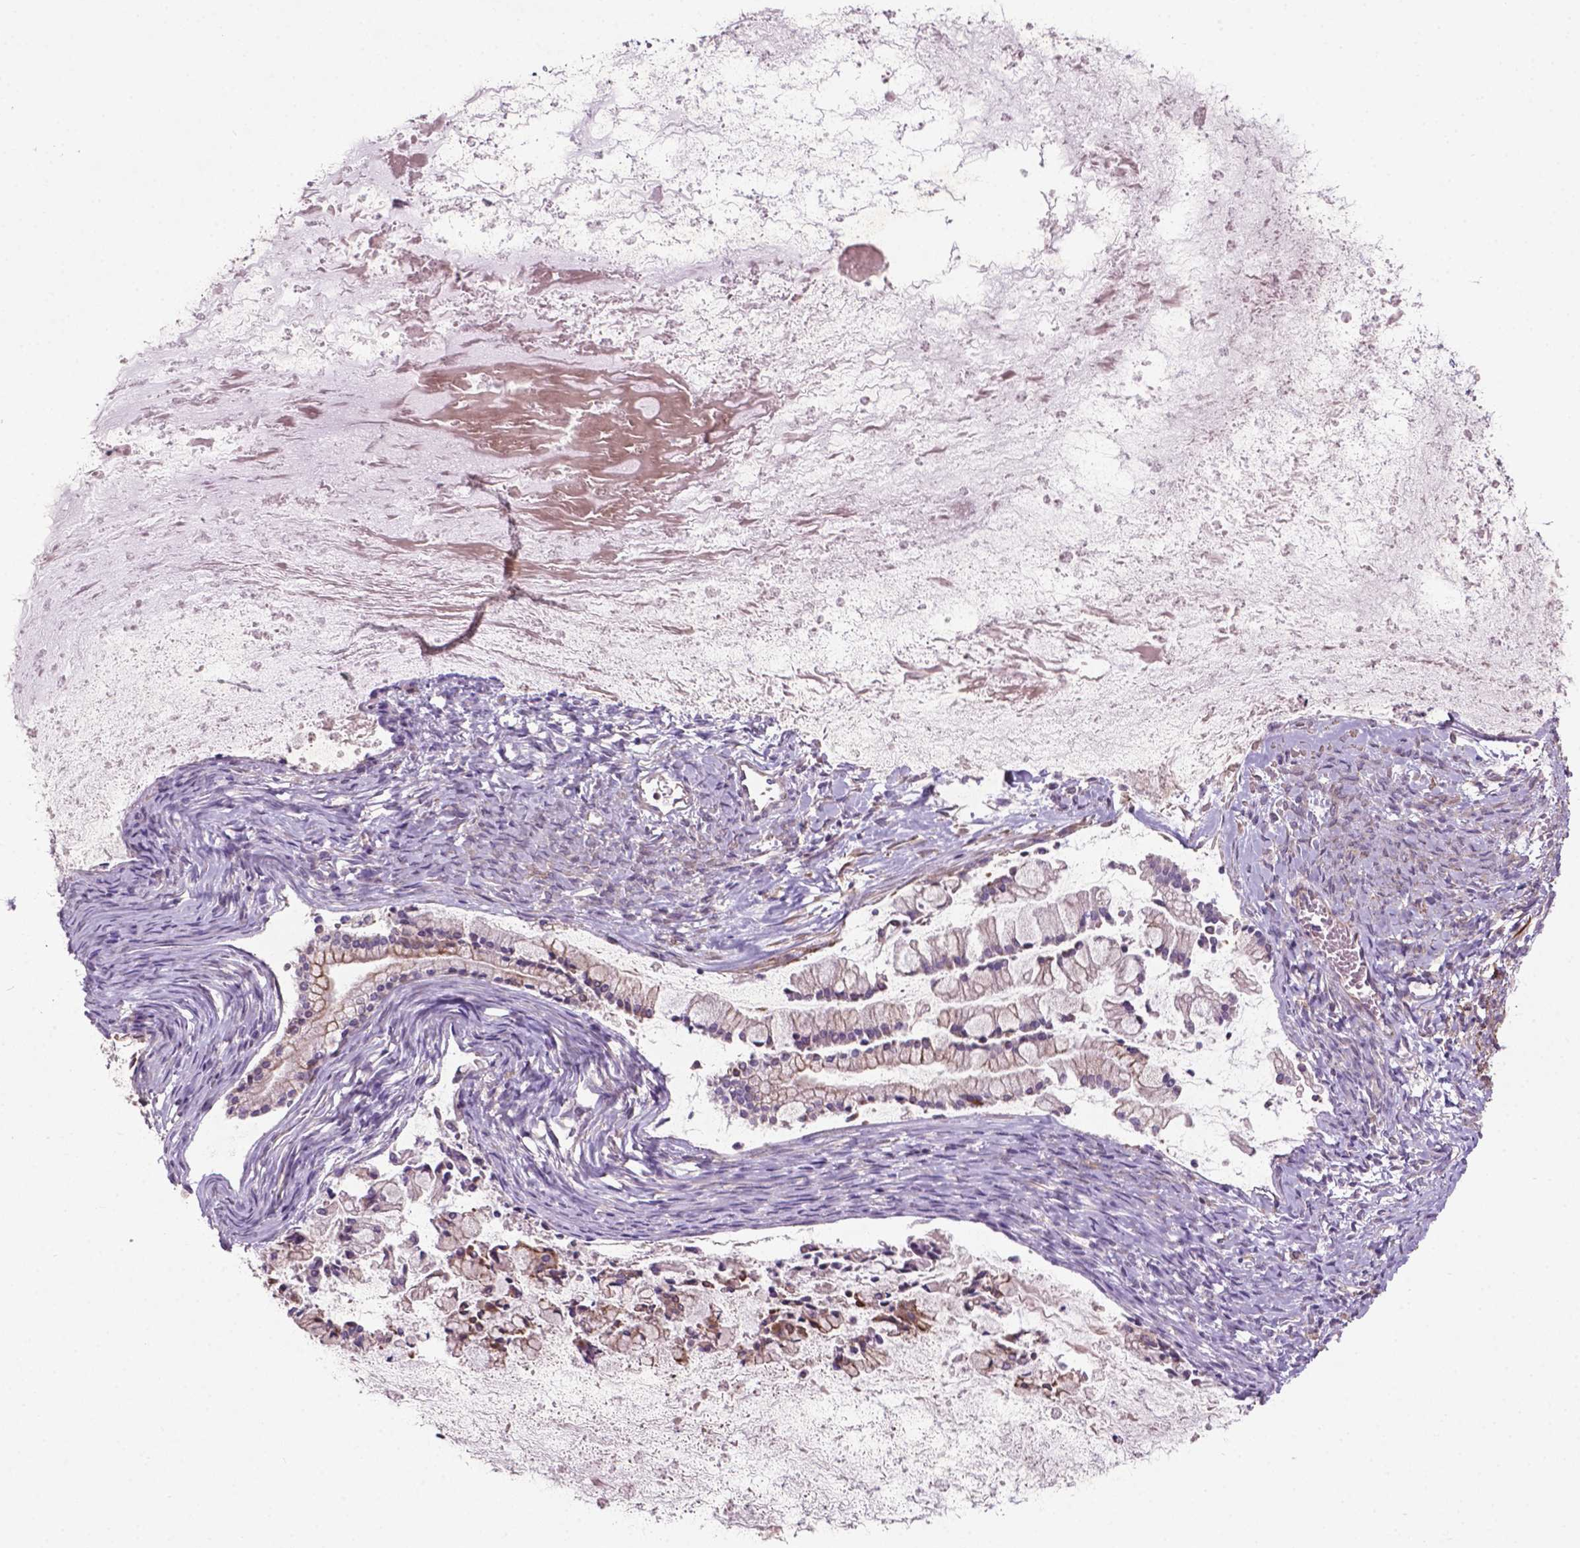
{"staining": {"intensity": "negative", "quantity": "none", "location": "none"}, "tissue": "ovarian cancer", "cell_type": "Tumor cells", "image_type": "cancer", "snomed": [{"axis": "morphology", "description": "Cystadenocarcinoma, mucinous, NOS"}, {"axis": "topography", "description": "Ovary"}], "caption": "High power microscopy micrograph of an immunohistochemistry (IHC) histopathology image of mucinous cystadenocarcinoma (ovarian), revealing no significant positivity in tumor cells. (Brightfield microscopy of DAB (3,3'-diaminobenzidine) immunohistochemistry at high magnification).", "gene": "BMP4", "patient": {"sex": "female", "age": 67}}